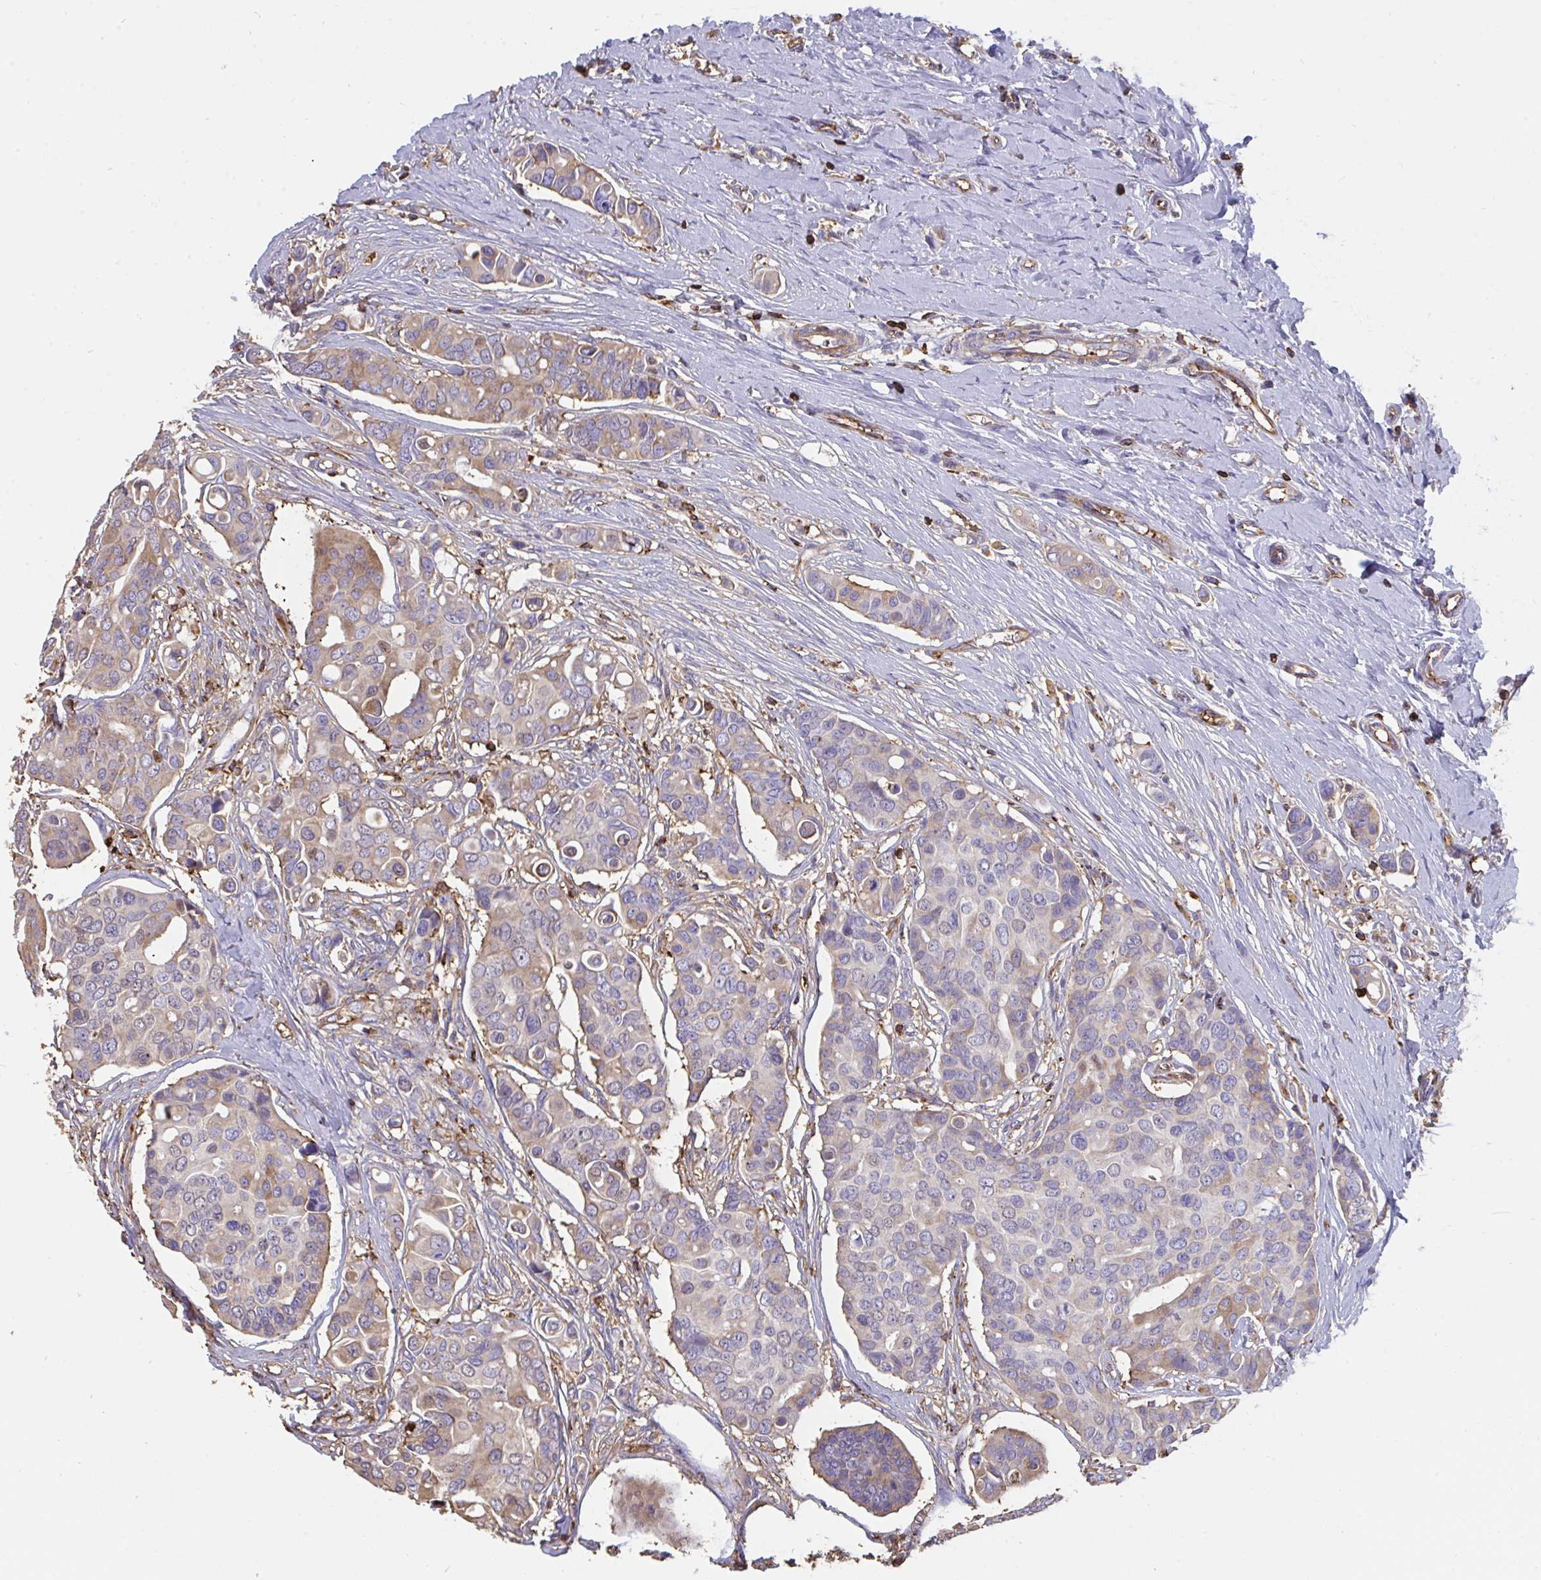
{"staining": {"intensity": "weak", "quantity": "<25%", "location": "cytoplasmic/membranous,nuclear"}, "tissue": "breast cancer", "cell_type": "Tumor cells", "image_type": "cancer", "snomed": [{"axis": "morphology", "description": "Normal tissue, NOS"}, {"axis": "morphology", "description": "Duct carcinoma"}, {"axis": "topography", "description": "Skin"}, {"axis": "topography", "description": "Breast"}], "caption": "Immunohistochemistry (IHC) micrograph of neoplastic tissue: breast cancer stained with DAB shows no significant protein expression in tumor cells.", "gene": "CFL1", "patient": {"sex": "female", "age": 54}}